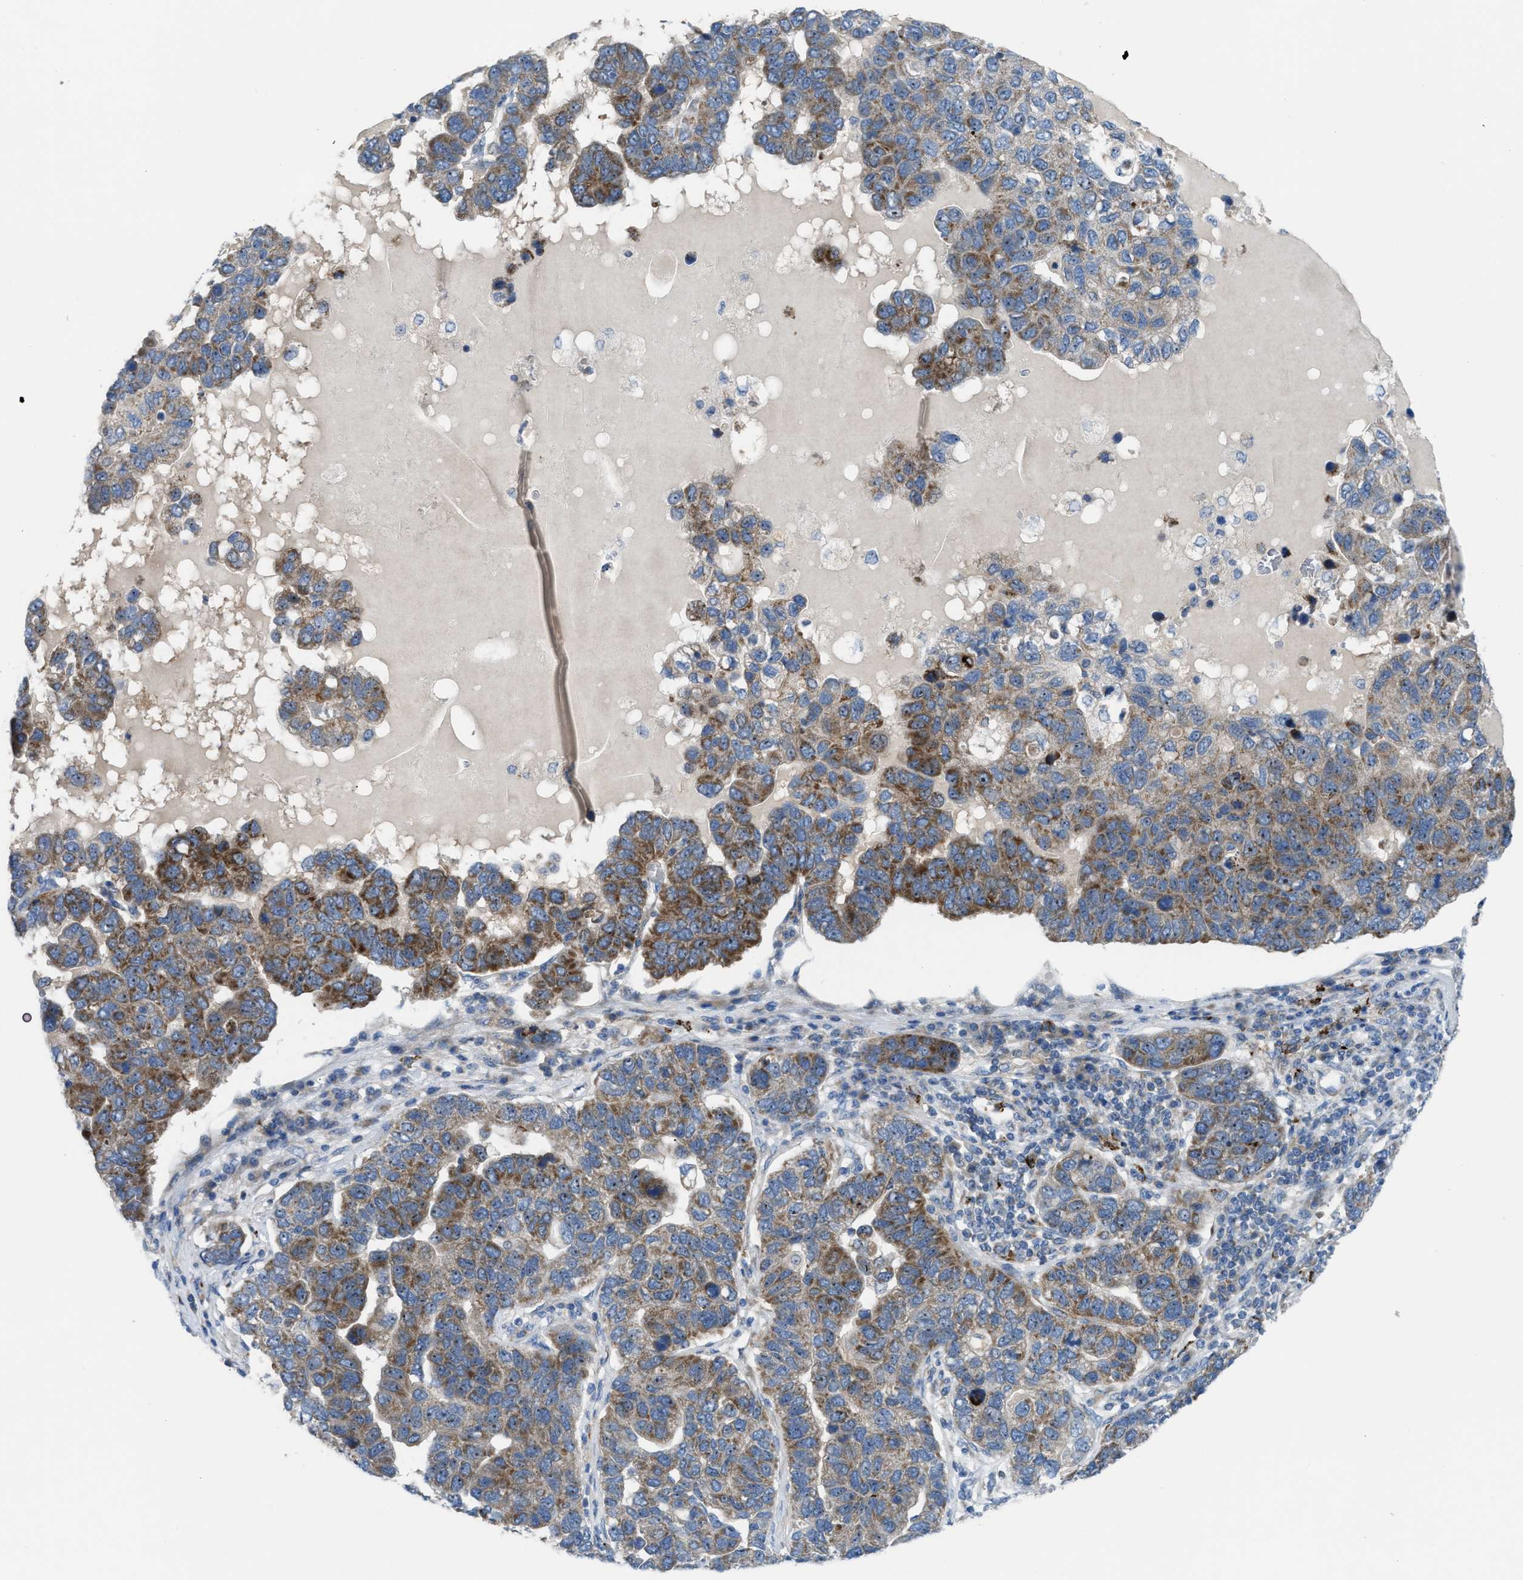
{"staining": {"intensity": "moderate", "quantity": ">75%", "location": "cytoplasmic/membranous,nuclear"}, "tissue": "pancreatic cancer", "cell_type": "Tumor cells", "image_type": "cancer", "snomed": [{"axis": "morphology", "description": "Adenocarcinoma, NOS"}, {"axis": "topography", "description": "Pancreas"}], "caption": "IHC histopathology image of neoplastic tissue: human pancreatic cancer (adenocarcinoma) stained using immunohistochemistry (IHC) reveals medium levels of moderate protein expression localized specifically in the cytoplasmic/membranous and nuclear of tumor cells, appearing as a cytoplasmic/membranous and nuclear brown color.", "gene": "TPH1", "patient": {"sex": "female", "age": 61}}